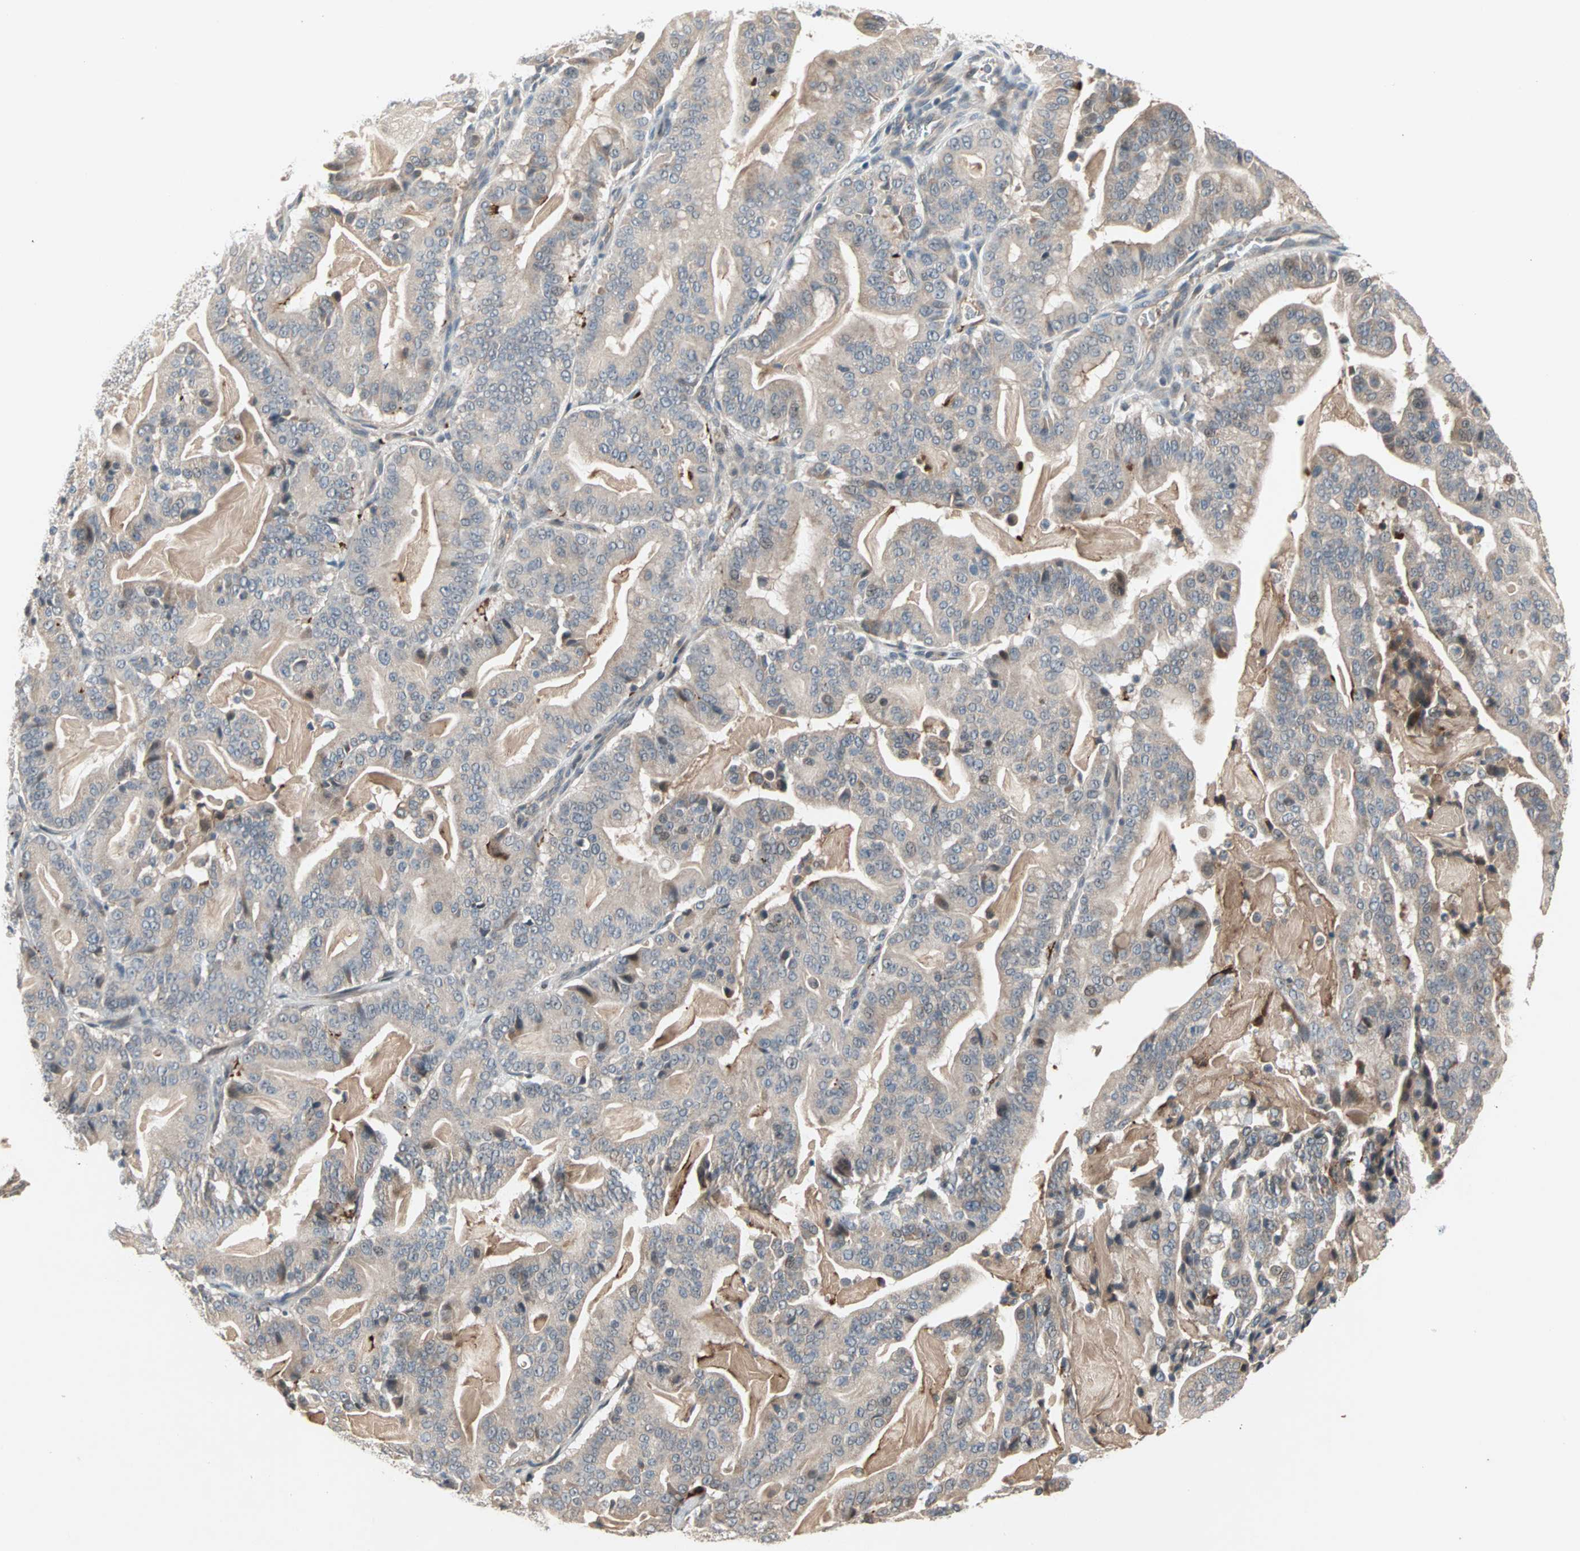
{"staining": {"intensity": "weak", "quantity": ">75%", "location": "cytoplasmic/membranous"}, "tissue": "pancreatic cancer", "cell_type": "Tumor cells", "image_type": "cancer", "snomed": [{"axis": "morphology", "description": "Adenocarcinoma, NOS"}, {"axis": "topography", "description": "Pancreas"}], "caption": "This micrograph exhibits IHC staining of pancreatic cancer (adenocarcinoma), with low weak cytoplasmic/membranous positivity in approximately >75% of tumor cells.", "gene": "PROS1", "patient": {"sex": "male", "age": 63}}